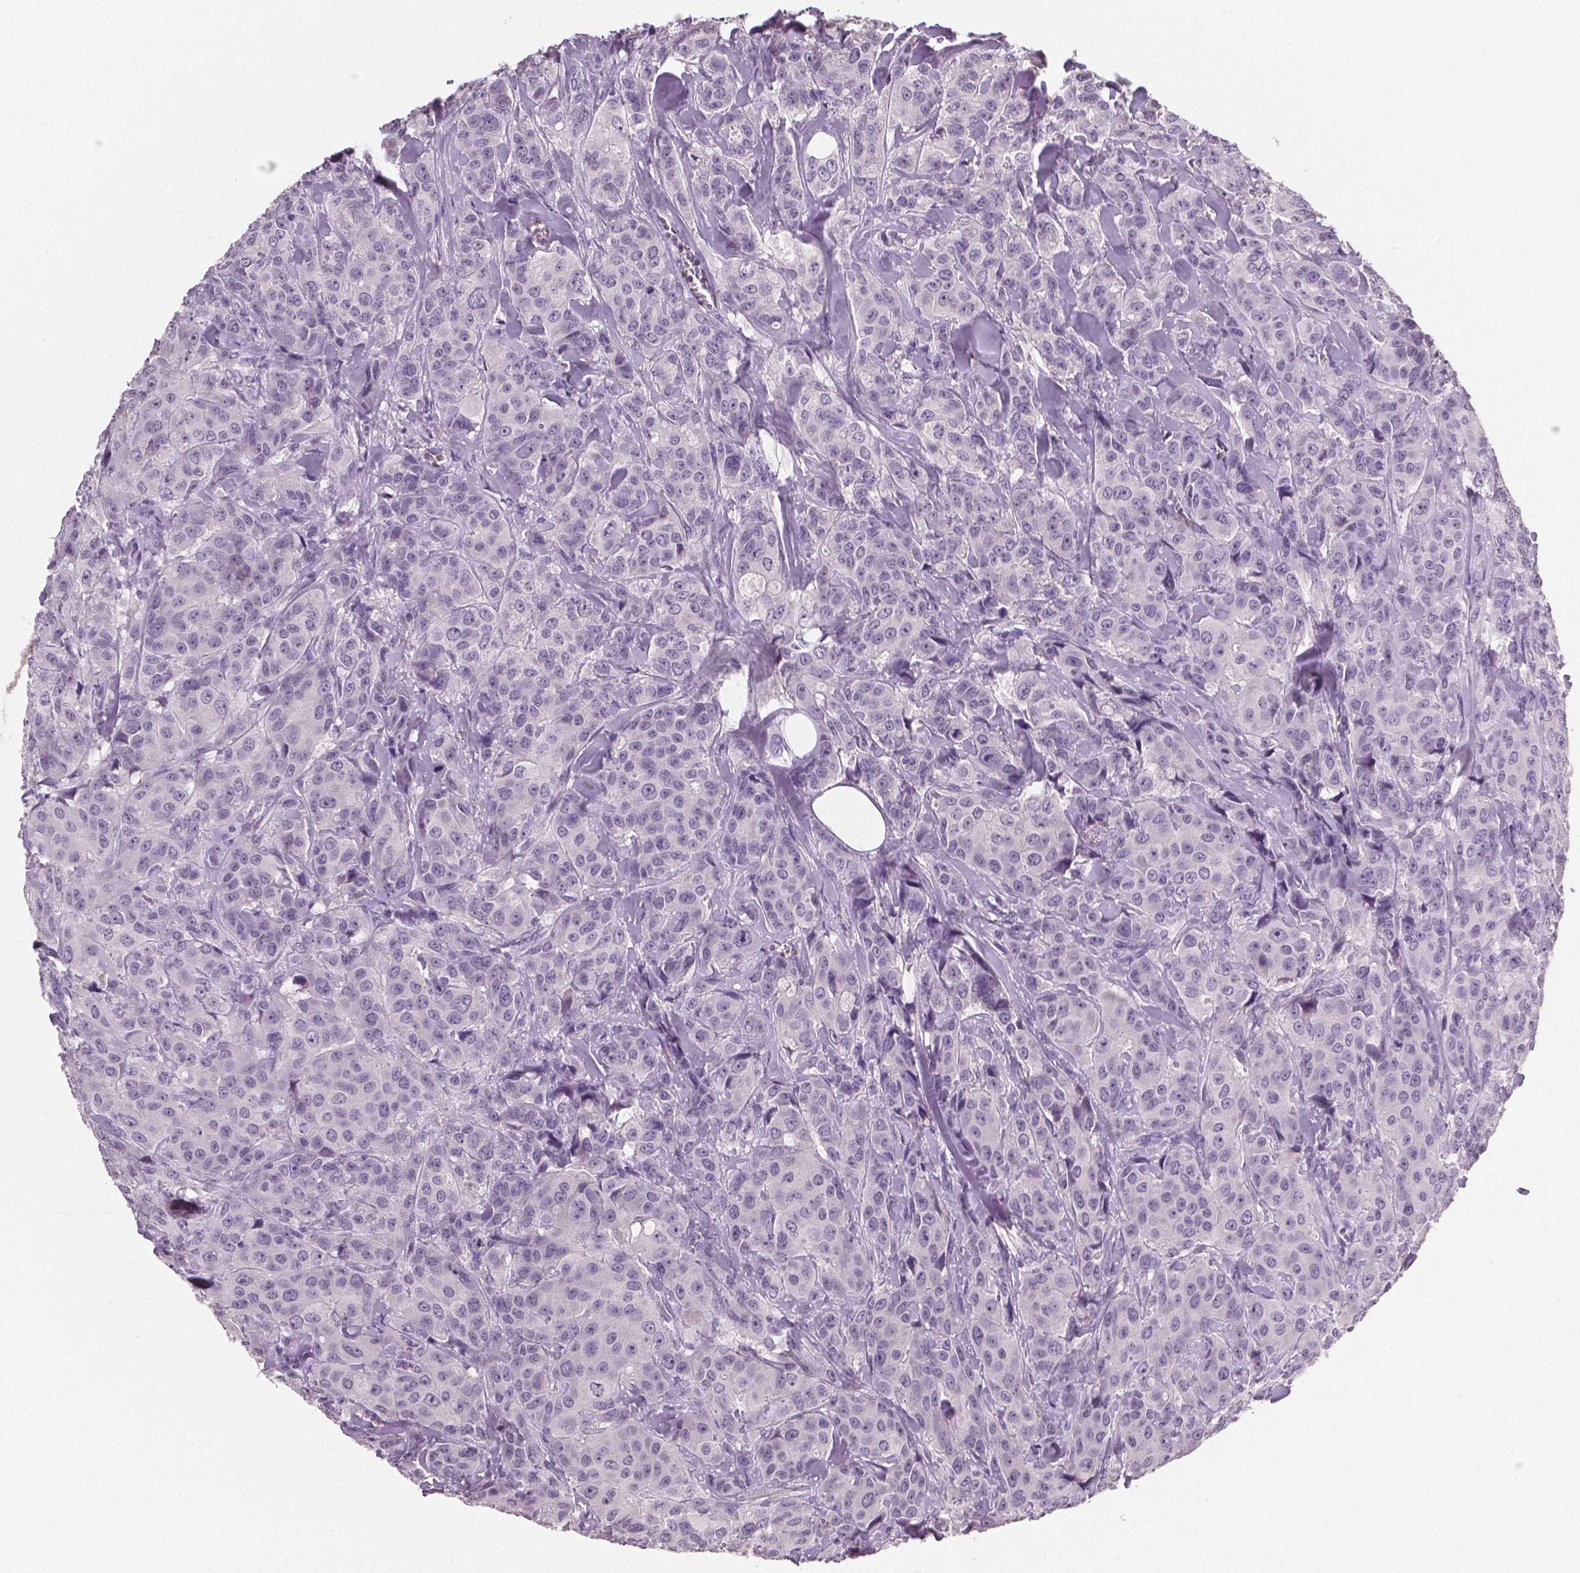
{"staining": {"intensity": "negative", "quantity": "none", "location": "none"}, "tissue": "breast cancer", "cell_type": "Tumor cells", "image_type": "cancer", "snomed": [{"axis": "morphology", "description": "Duct carcinoma"}, {"axis": "topography", "description": "Breast"}], "caption": "Tumor cells are negative for protein expression in human infiltrating ductal carcinoma (breast).", "gene": "NECAB1", "patient": {"sex": "female", "age": 43}}